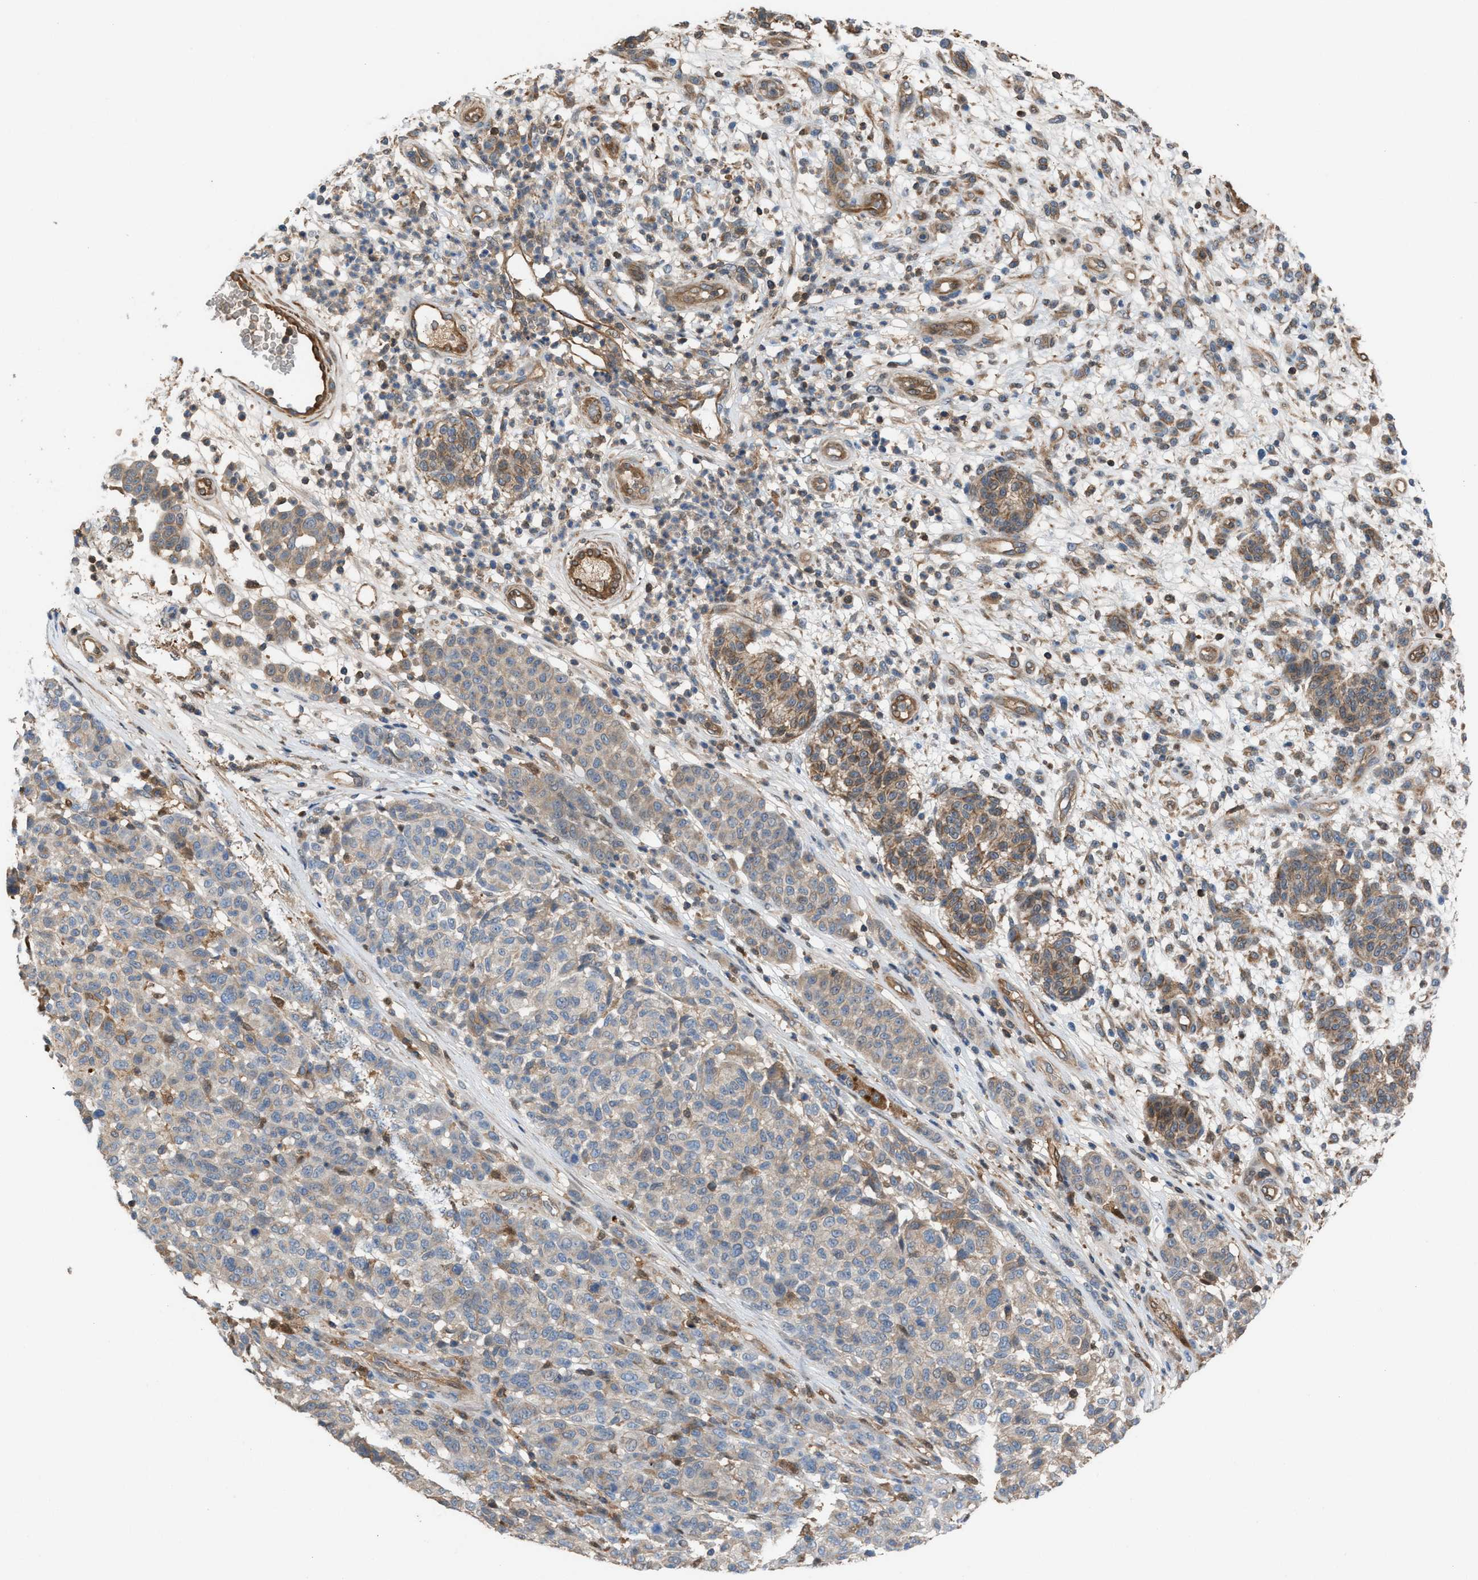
{"staining": {"intensity": "weak", "quantity": "<25%", "location": "cytoplasmic/membranous"}, "tissue": "melanoma", "cell_type": "Tumor cells", "image_type": "cancer", "snomed": [{"axis": "morphology", "description": "Malignant melanoma, NOS"}, {"axis": "topography", "description": "Skin"}], "caption": "This histopathology image is of melanoma stained with immunohistochemistry to label a protein in brown with the nuclei are counter-stained blue. There is no expression in tumor cells. (DAB immunohistochemistry (IHC) with hematoxylin counter stain).", "gene": "TPK1", "patient": {"sex": "male", "age": 59}}